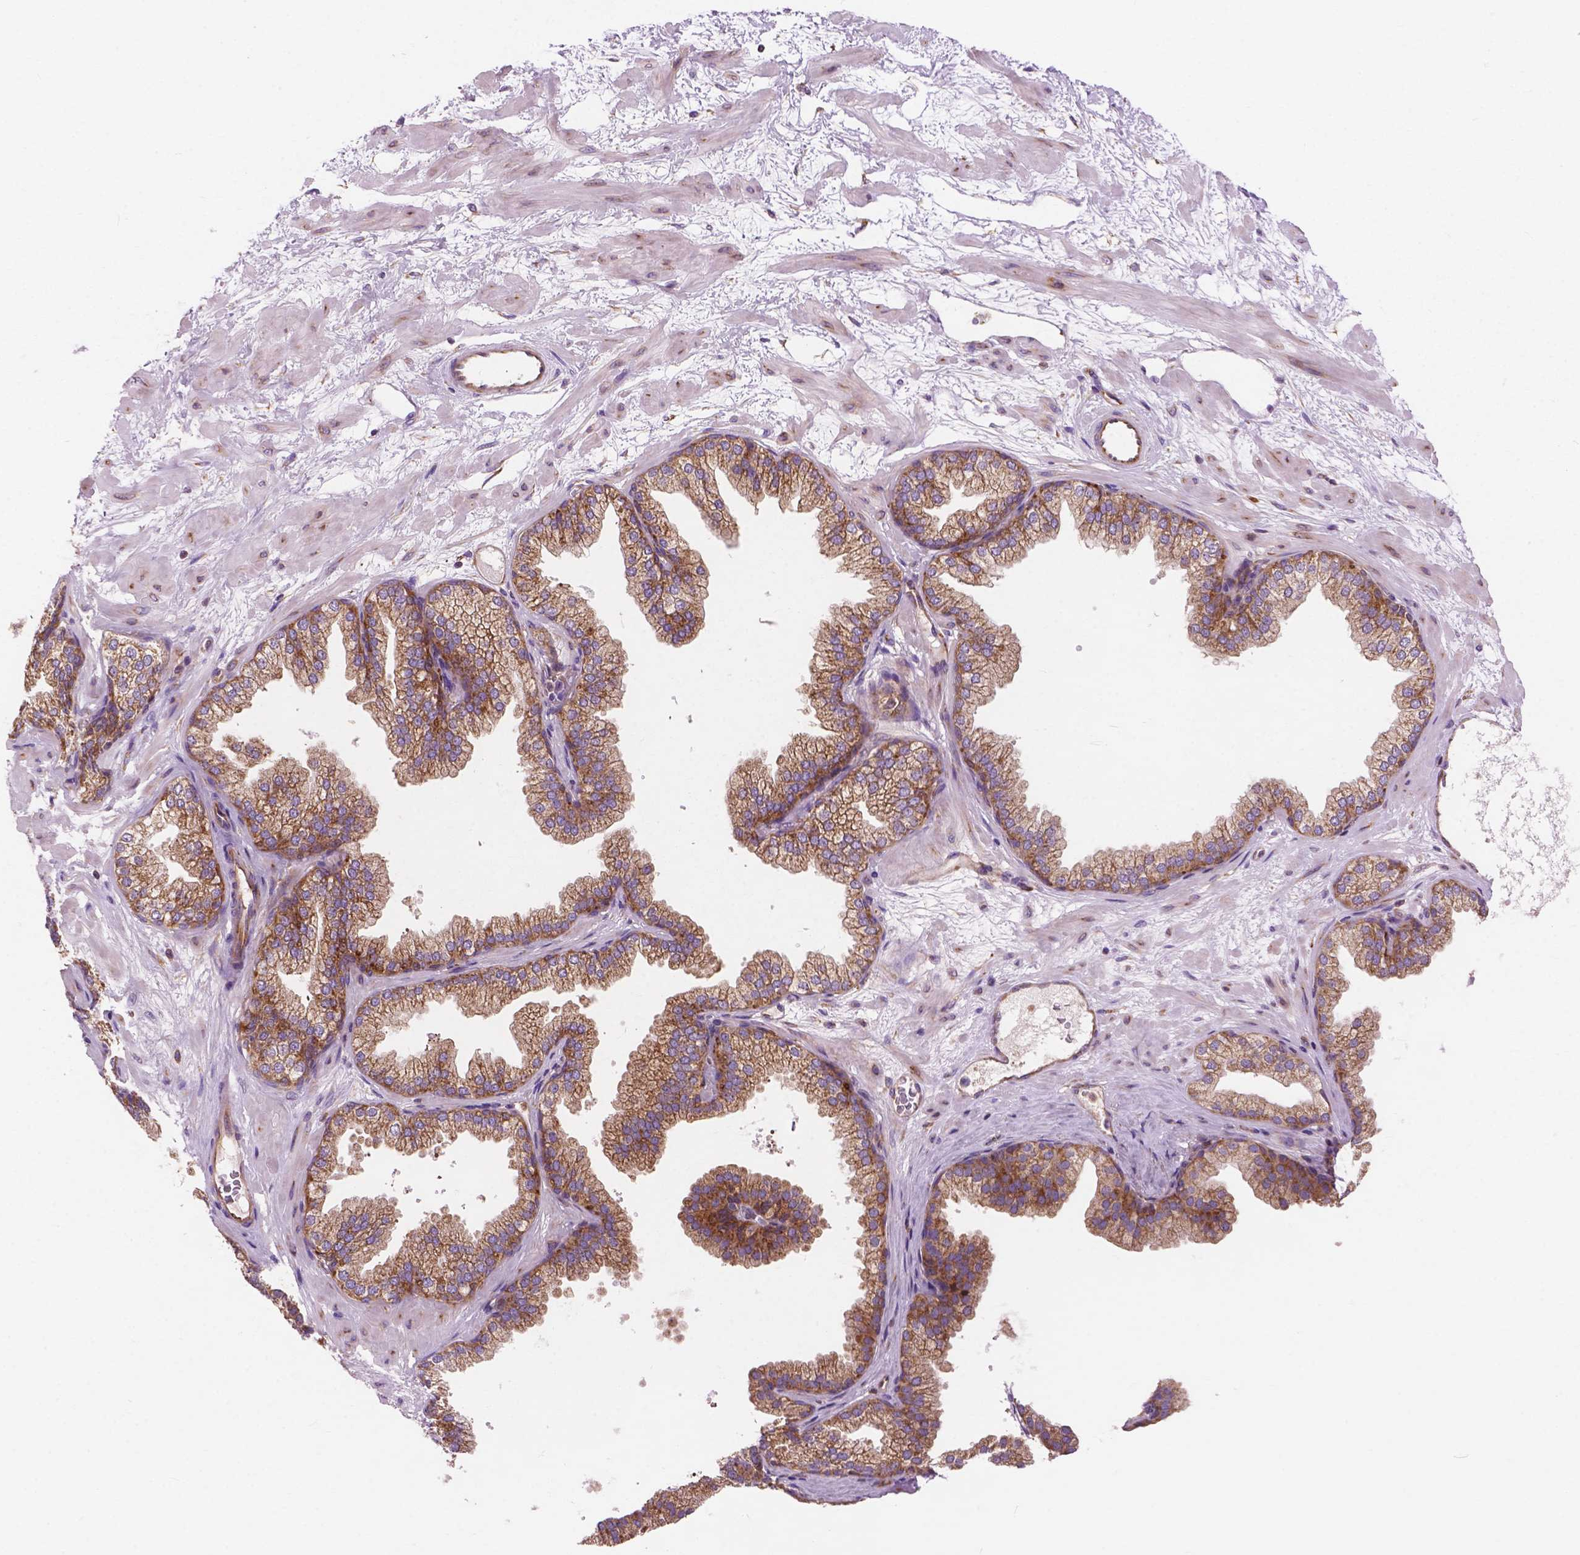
{"staining": {"intensity": "moderate", "quantity": "25%-75%", "location": "cytoplasmic/membranous"}, "tissue": "prostate", "cell_type": "Glandular cells", "image_type": "normal", "snomed": [{"axis": "morphology", "description": "Normal tissue, NOS"}, {"axis": "topography", "description": "Prostate"}], "caption": "The immunohistochemical stain labels moderate cytoplasmic/membranous expression in glandular cells of unremarkable prostate. (brown staining indicates protein expression, while blue staining denotes nuclei).", "gene": "RPL37A", "patient": {"sex": "male", "age": 37}}